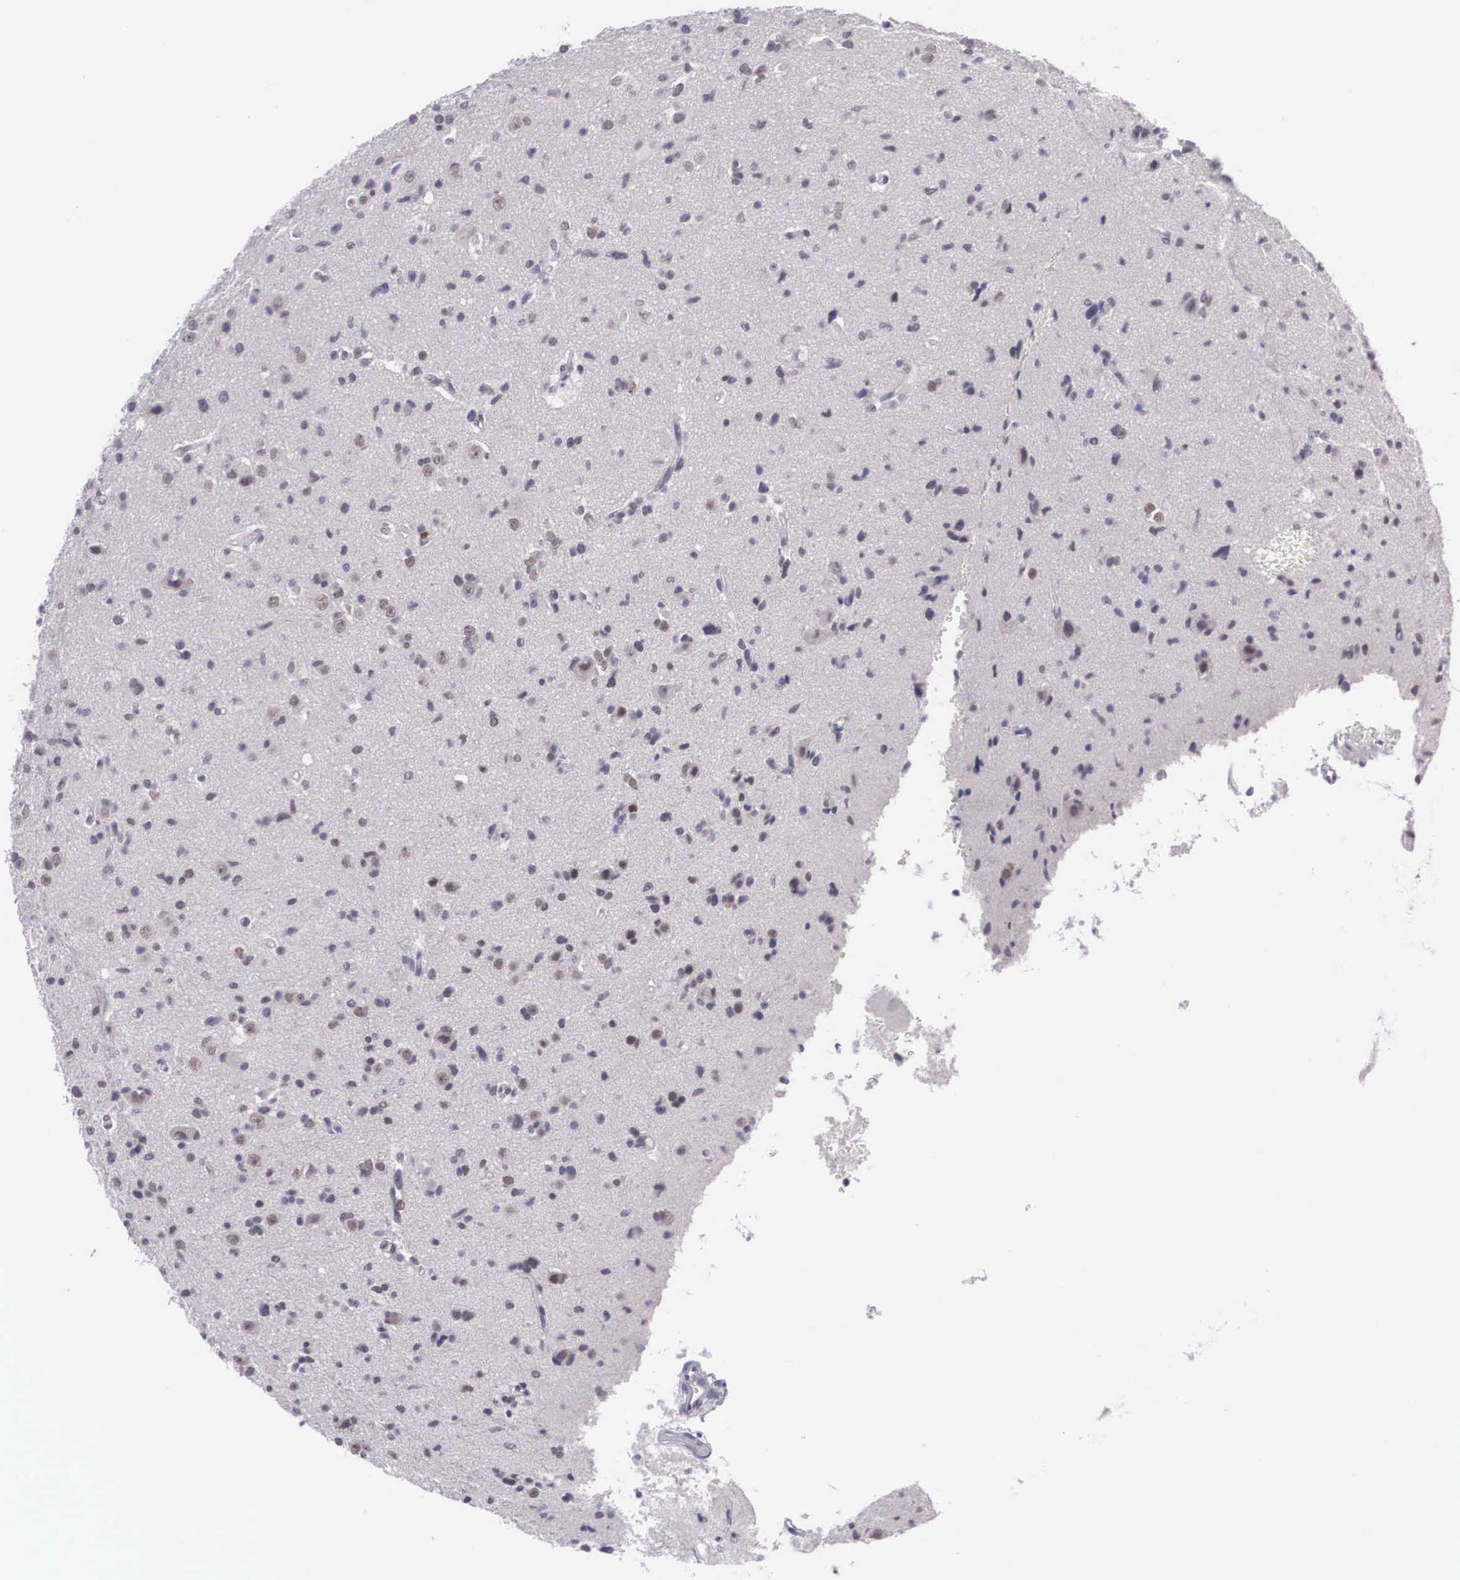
{"staining": {"intensity": "weak", "quantity": "25%-75%", "location": "cytoplasmic/membranous,nuclear"}, "tissue": "glioma", "cell_type": "Tumor cells", "image_type": "cancer", "snomed": [{"axis": "morphology", "description": "Glioma, malignant, Low grade"}, {"axis": "topography", "description": "Brain"}], "caption": "Immunohistochemical staining of malignant low-grade glioma exhibits low levels of weak cytoplasmic/membranous and nuclear expression in about 25%-75% of tumor cells.", "gene": "NINL", "patient": {"sex": "female", "age": 46}}